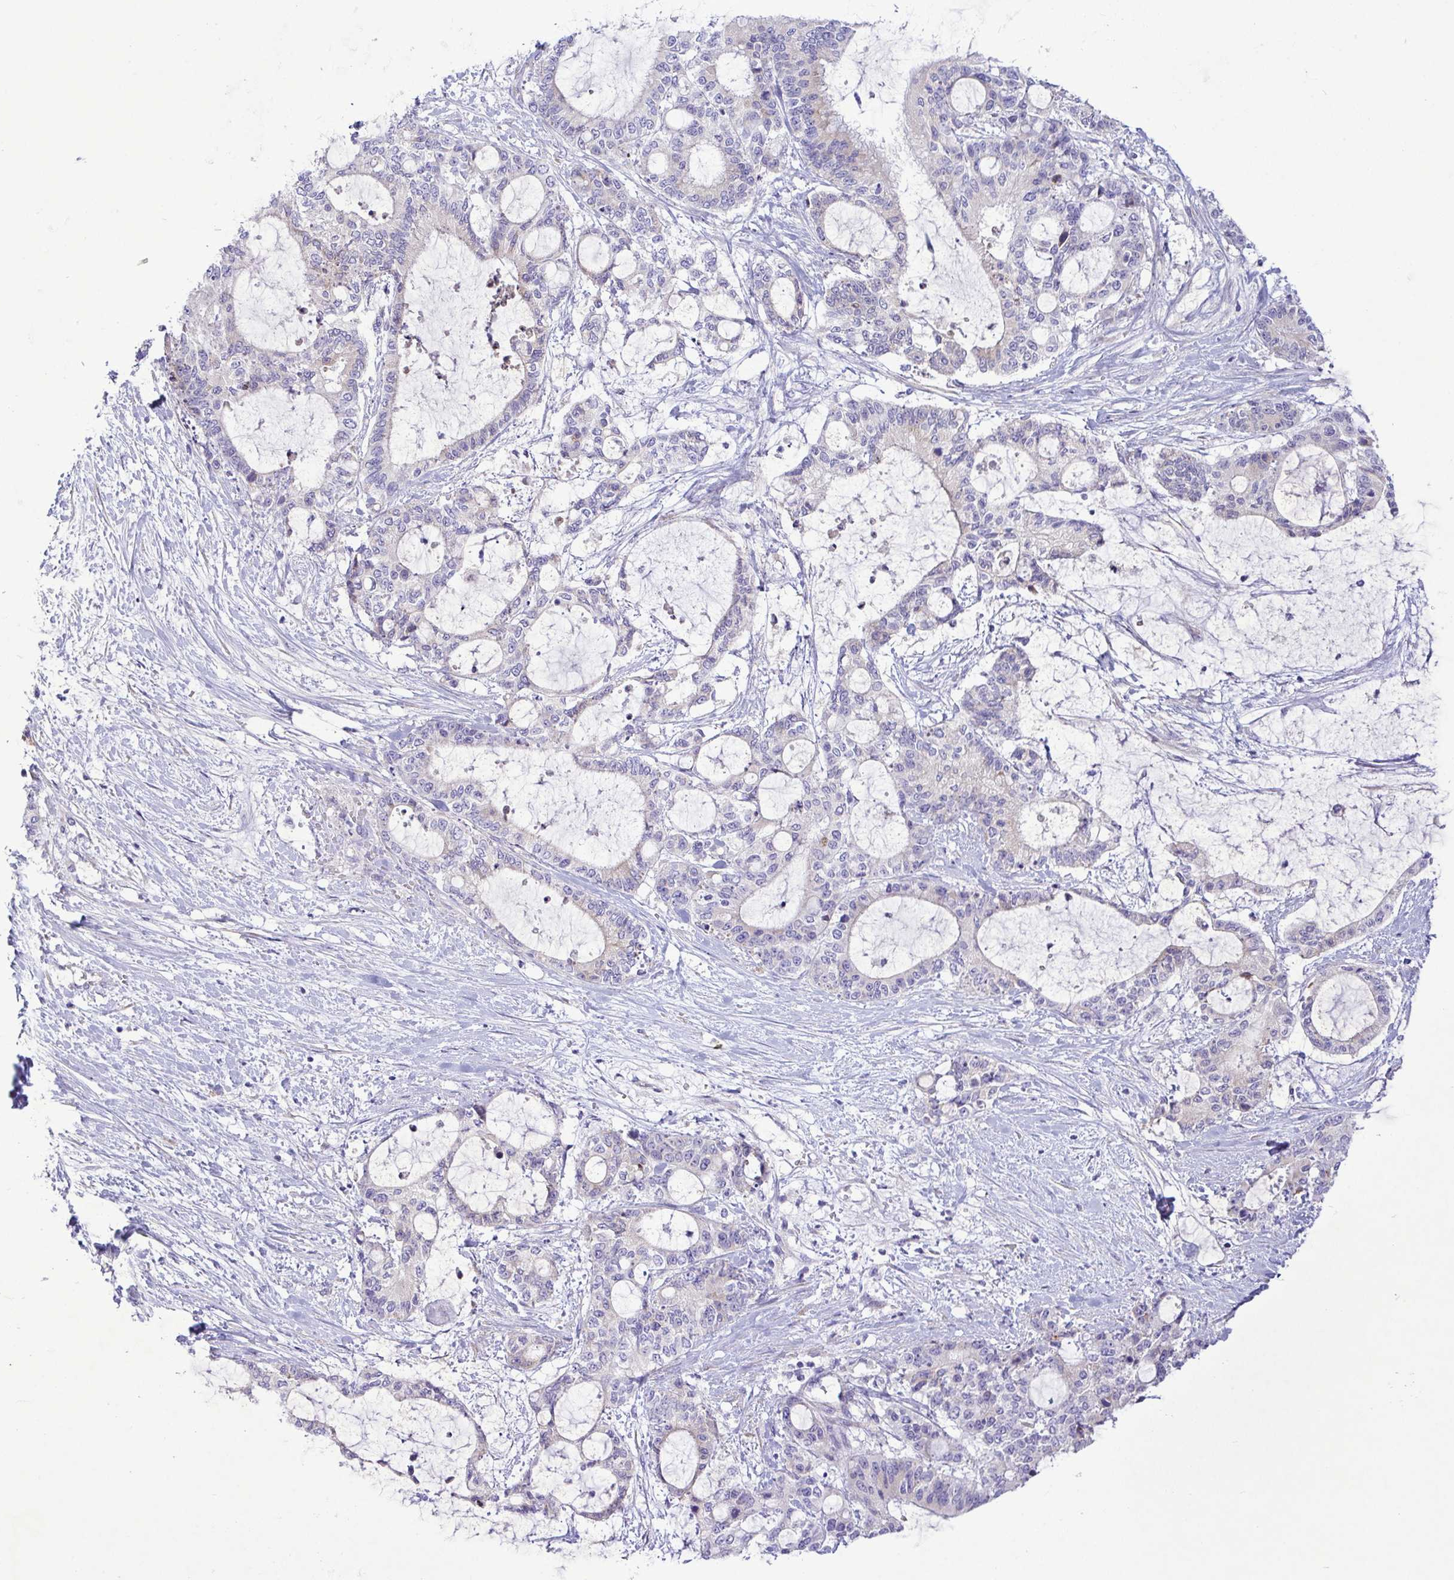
{"staining": {"intensity": "weak", "quantity": "<25%", "location": "cytoplasmic/membranous"}, "tissue": "liver cancer", "cell_type": "Tumor cells", "image_type": "cancer", "snomed": [{"axis": "morphology", "description": "Normal tissue, NOS"}, {"axis": "morphology", "description": "Cholangiocarcinoma"}, {"axis": "topography", "description": "Liver"}, {"axis": "topography", "description": "Peripheral nerve tissue"}], "caption": "Tumor cells show no significant positivity in liver cancer. (Immunohistochemistry, brightfield microscopy, high magnification).", "gene": "FAM86B1", "patient": {"sex": "female", "age": 73}}